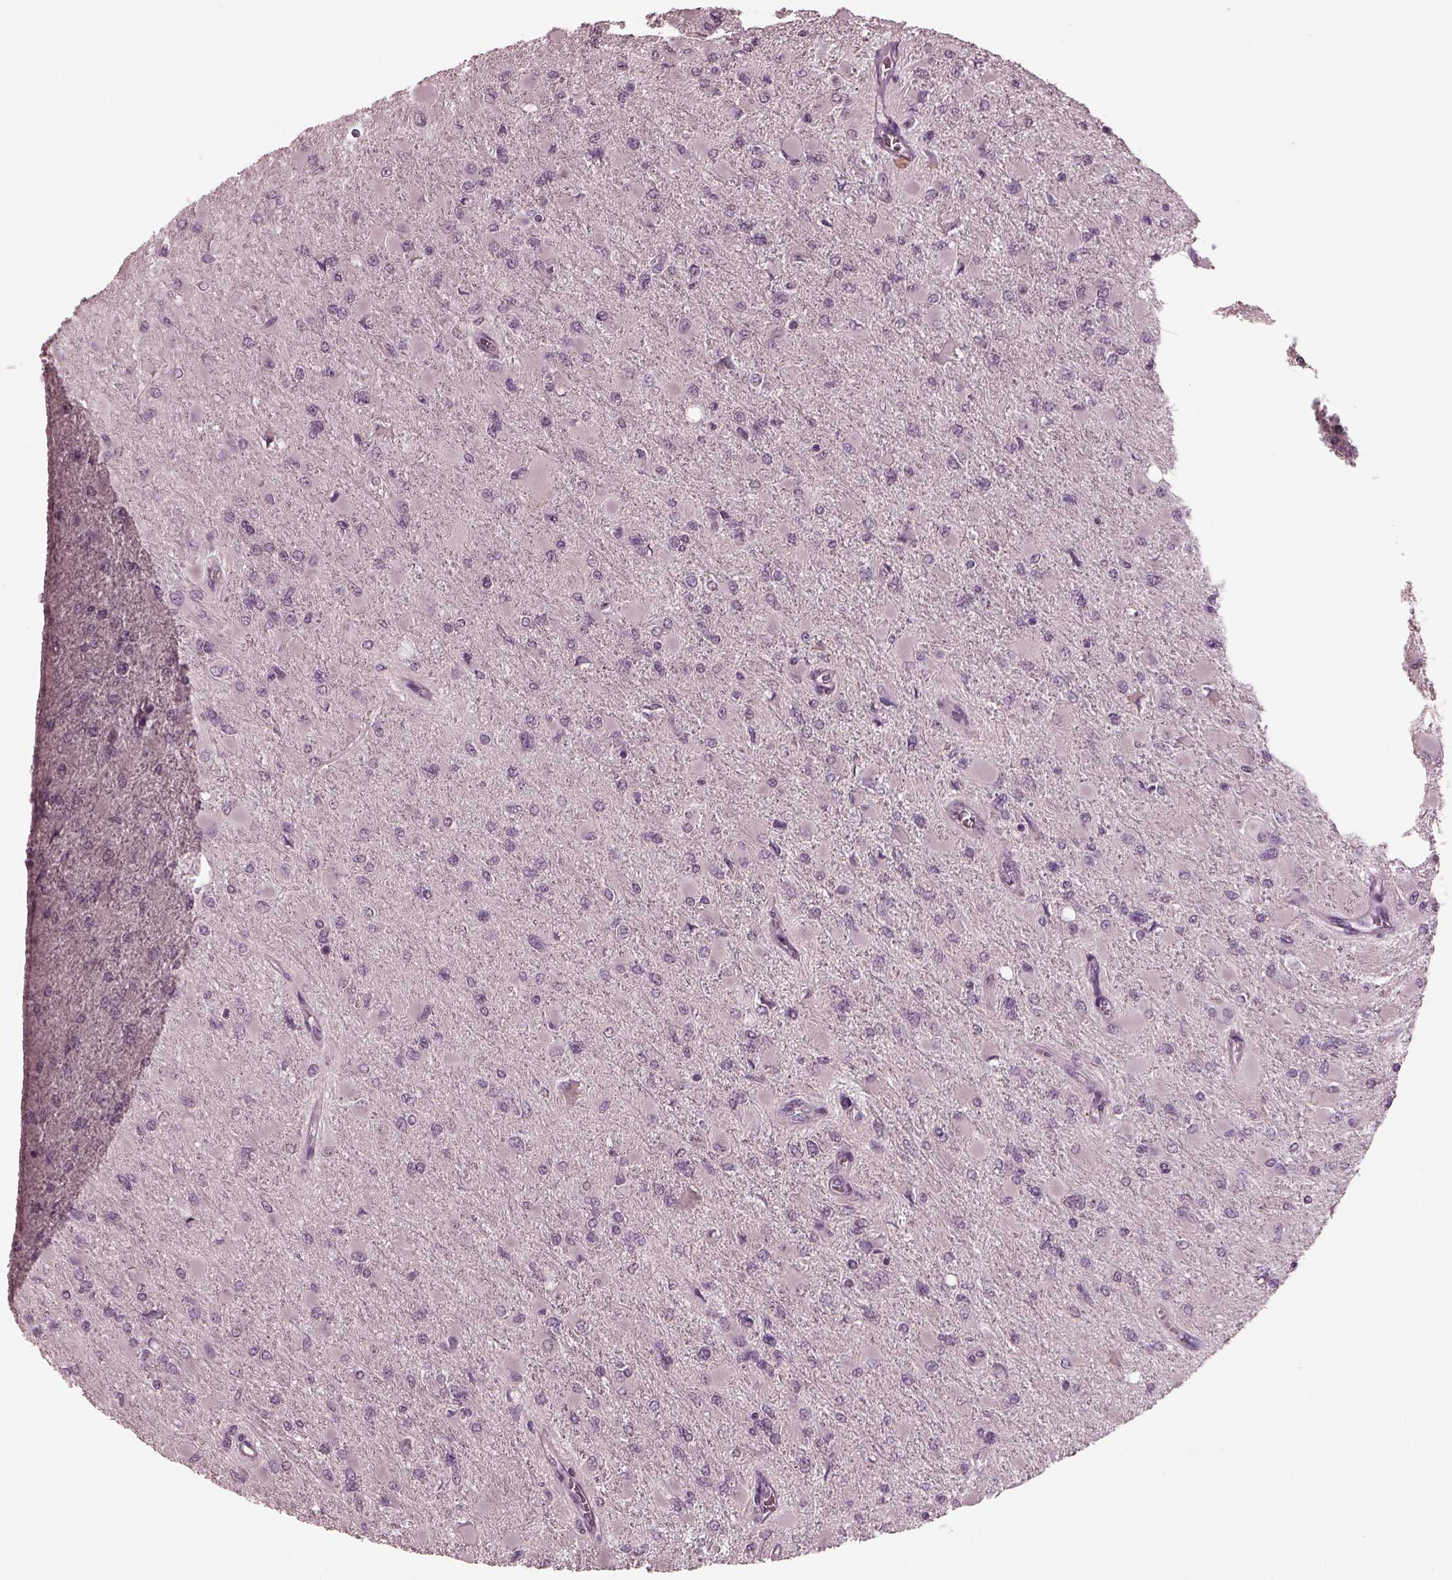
{"staining": {"intensity": "negative", "quantity": "none", "location": "none"}, "tissue": "glioma", "cell_type": "Tumor cells", "image_type": "cancer", "snomed": [{"axis": "morphology", "description": "Glioma, malignant, High grade"}, {"axis": "topography", "description": "Cerebral cortex"}], "caption": "The image shows no significant expression in tumor cells of glioma.", "gene": "RCVRN", "patient": {"sex": "female", "age": 36}}